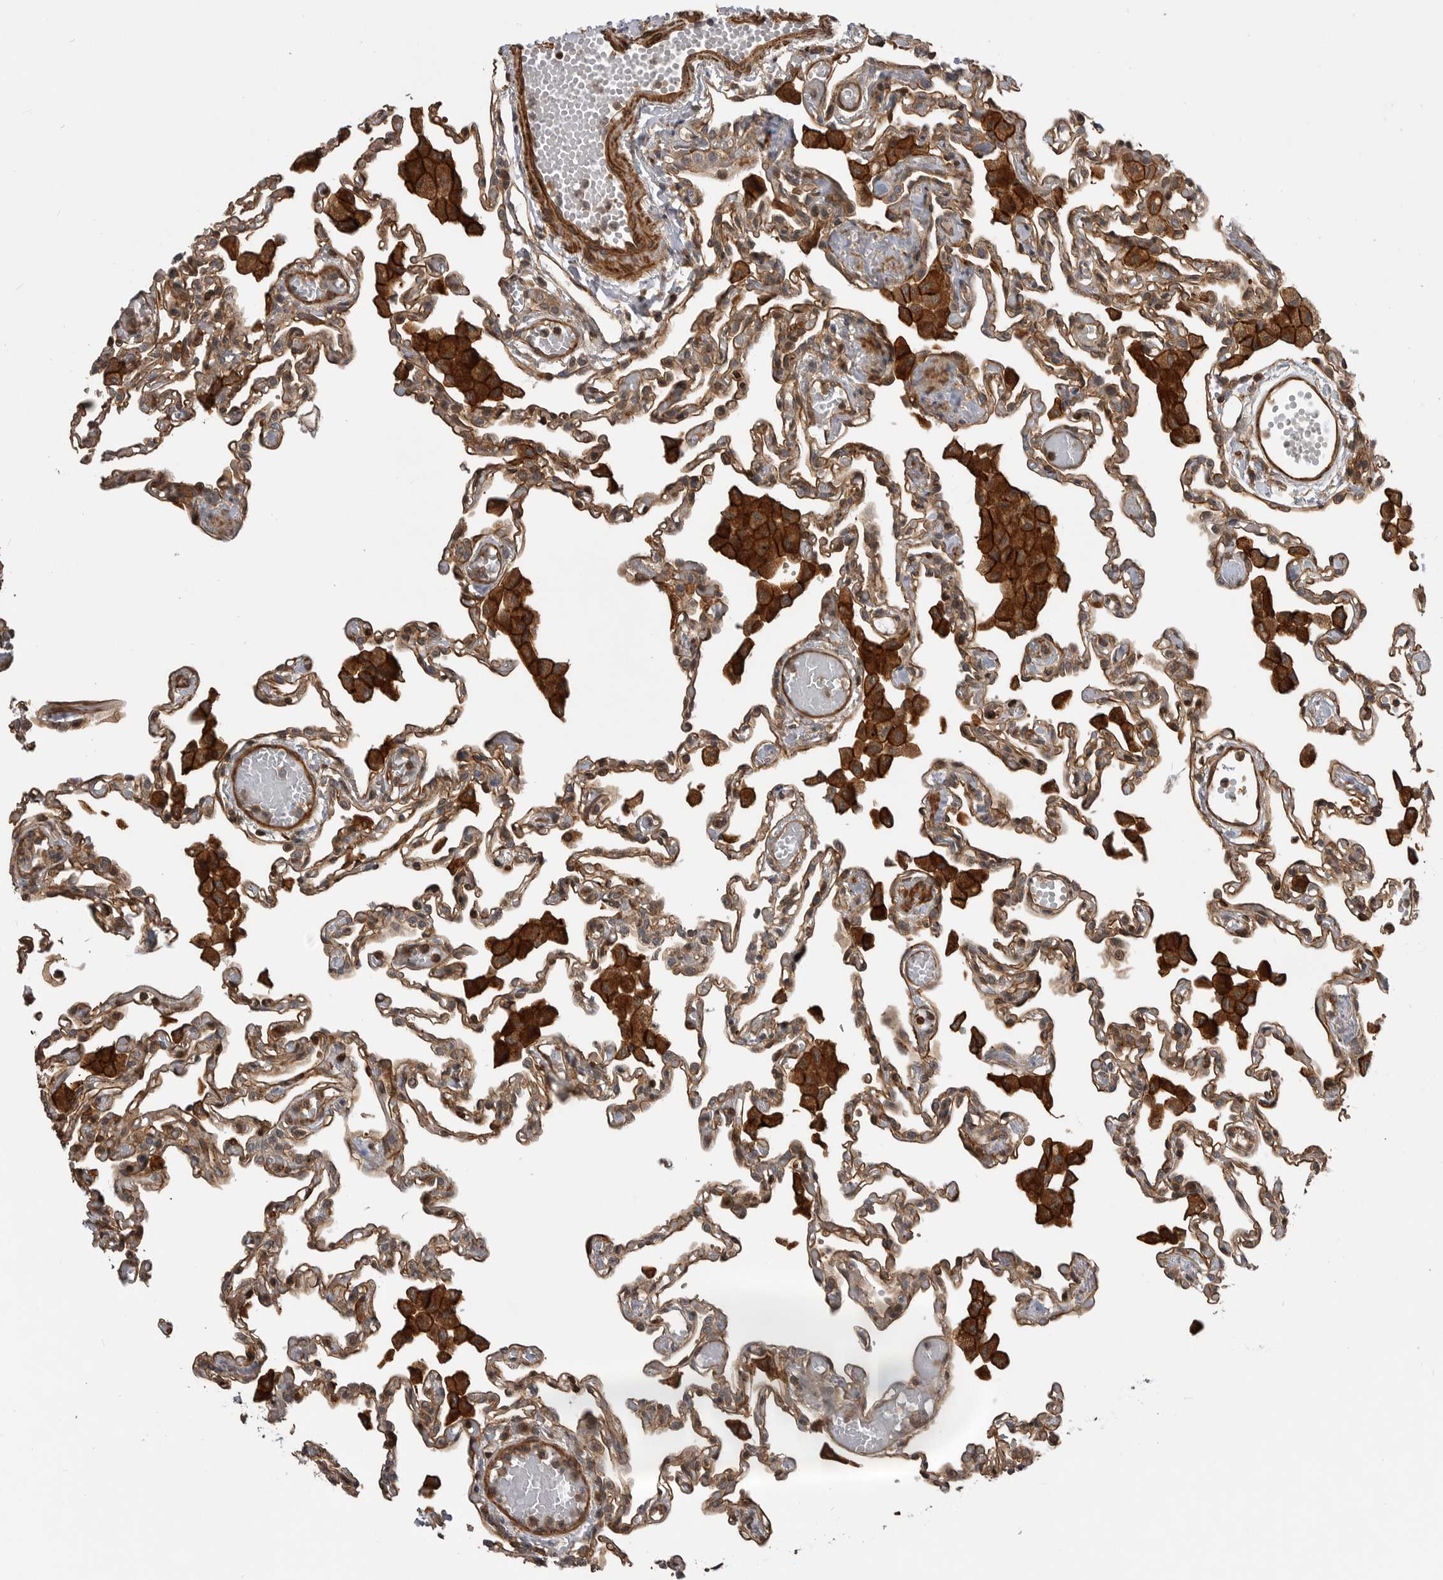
{"staining": {"intensity": "moderate", "quantity": "25%-75%", "location": "cytoplasmic/membranous"}, "tissue": "lung", "cell_type": "Alveolar cells", "image_type": "normal", "snomed": [{"axis": "morphology", "description": "Normal tissue, NOS"}, {"axis": "topography", "description": "Bronchus"}, {"axis": "topography", "description": "Lung"}], "caption": "A histopathology image showing moderate cytoplasmic/membranous staining in about 25%-75% of alveolar cells in benign lung, as visualized by brown immunohistochemical staining.", "gene": "TRIM56", "patient": {"sex": "female", "age": 49}}